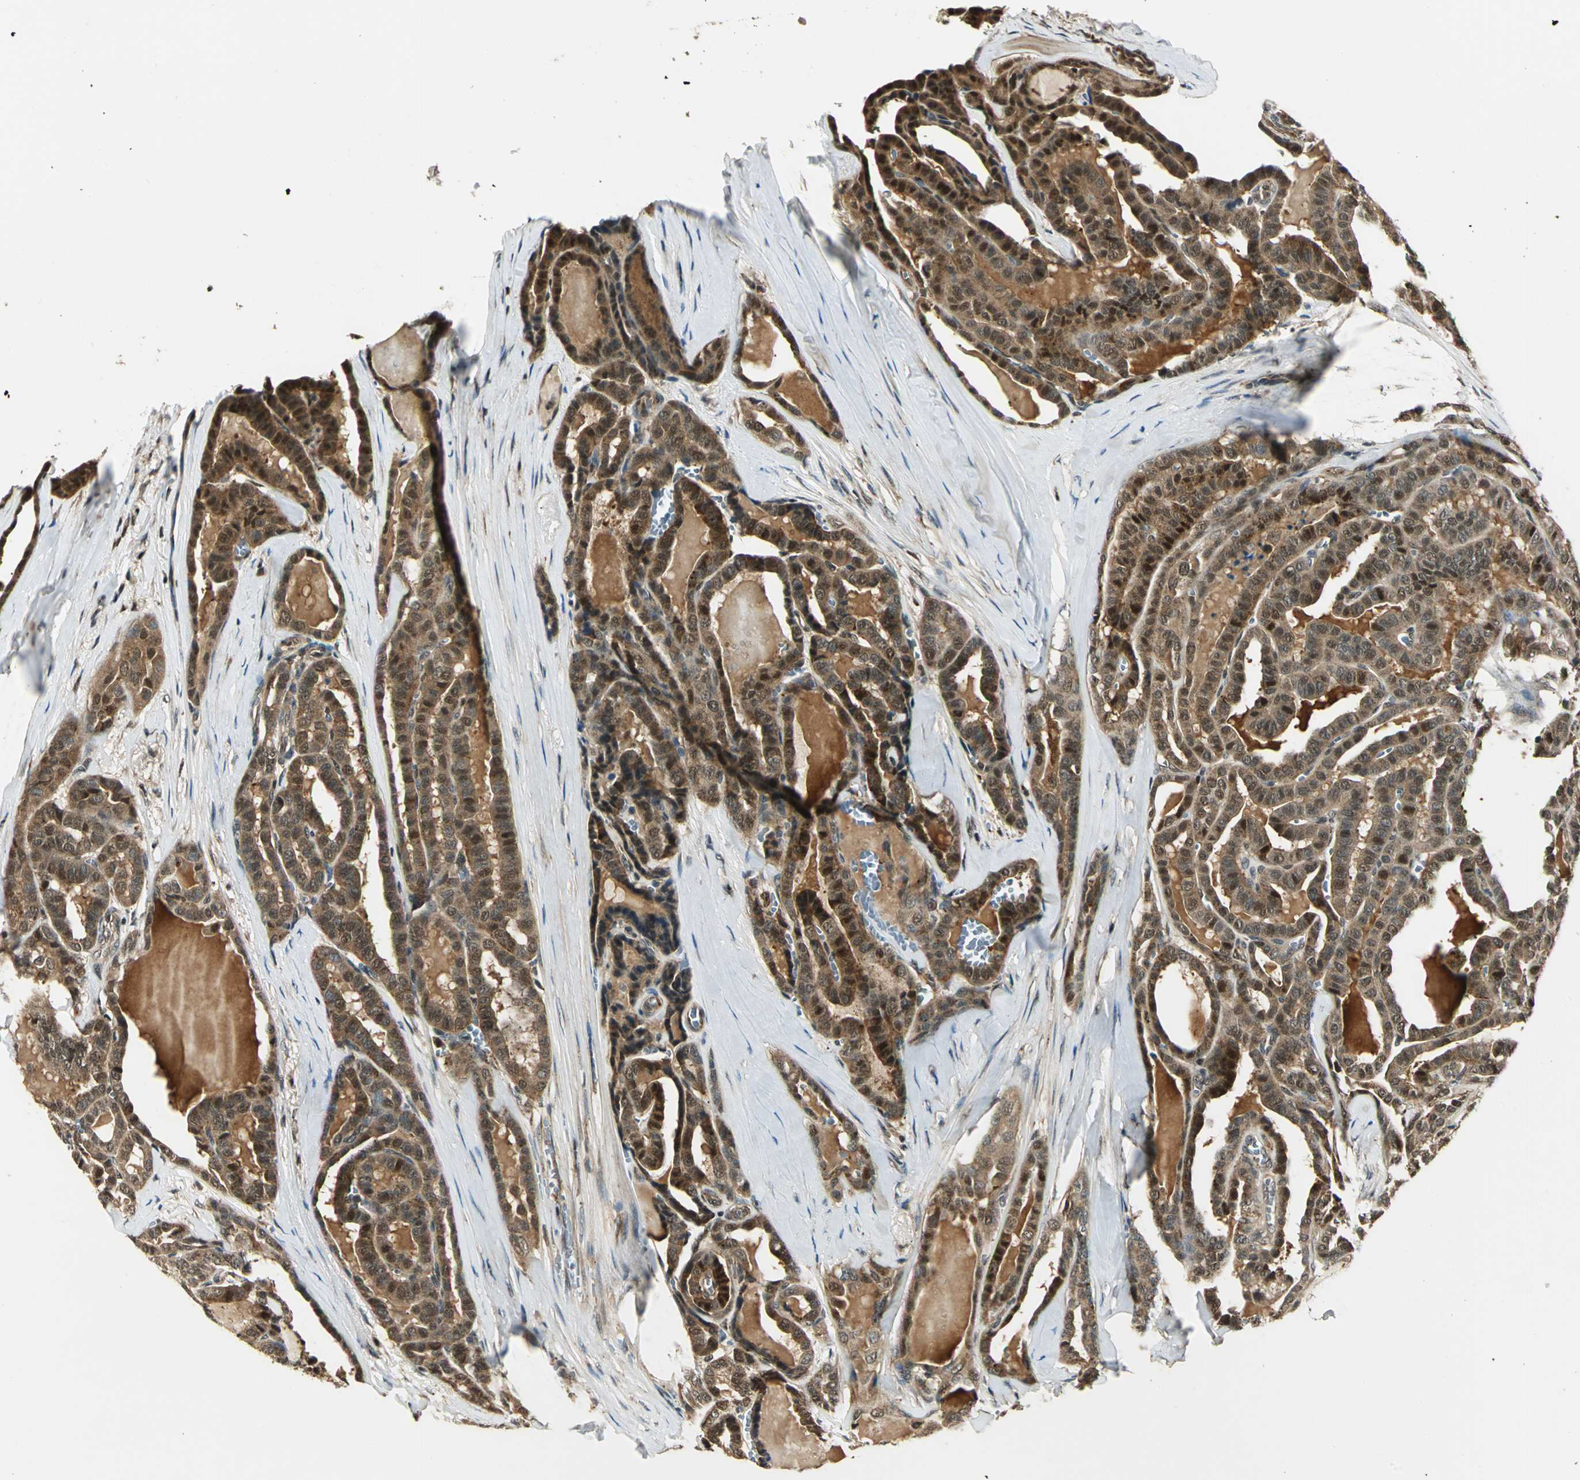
{"staining": {"intensity": "moderate", "quantity": ">75%", "location": "cytoplasmic/membranous,nuclear"}, "tissue": "thyroid cancer", "cell_type": "Tumor cells", "image_type": "cancer", "snomed": [{"axis": "morphology", "description": "Carcinoma, NOS"}, {"axis": "topography", "description": "Thyroid gland"}], "caption": "Immunohistochemical staining of human thyroid cancer (carcinoma) shows moderate cytoplasmic/membranous and nuclear protein expression in about >75% of tumor cells.", "gene": "PPP1R13L", "patient": {"sex": "female", "age": 91}}